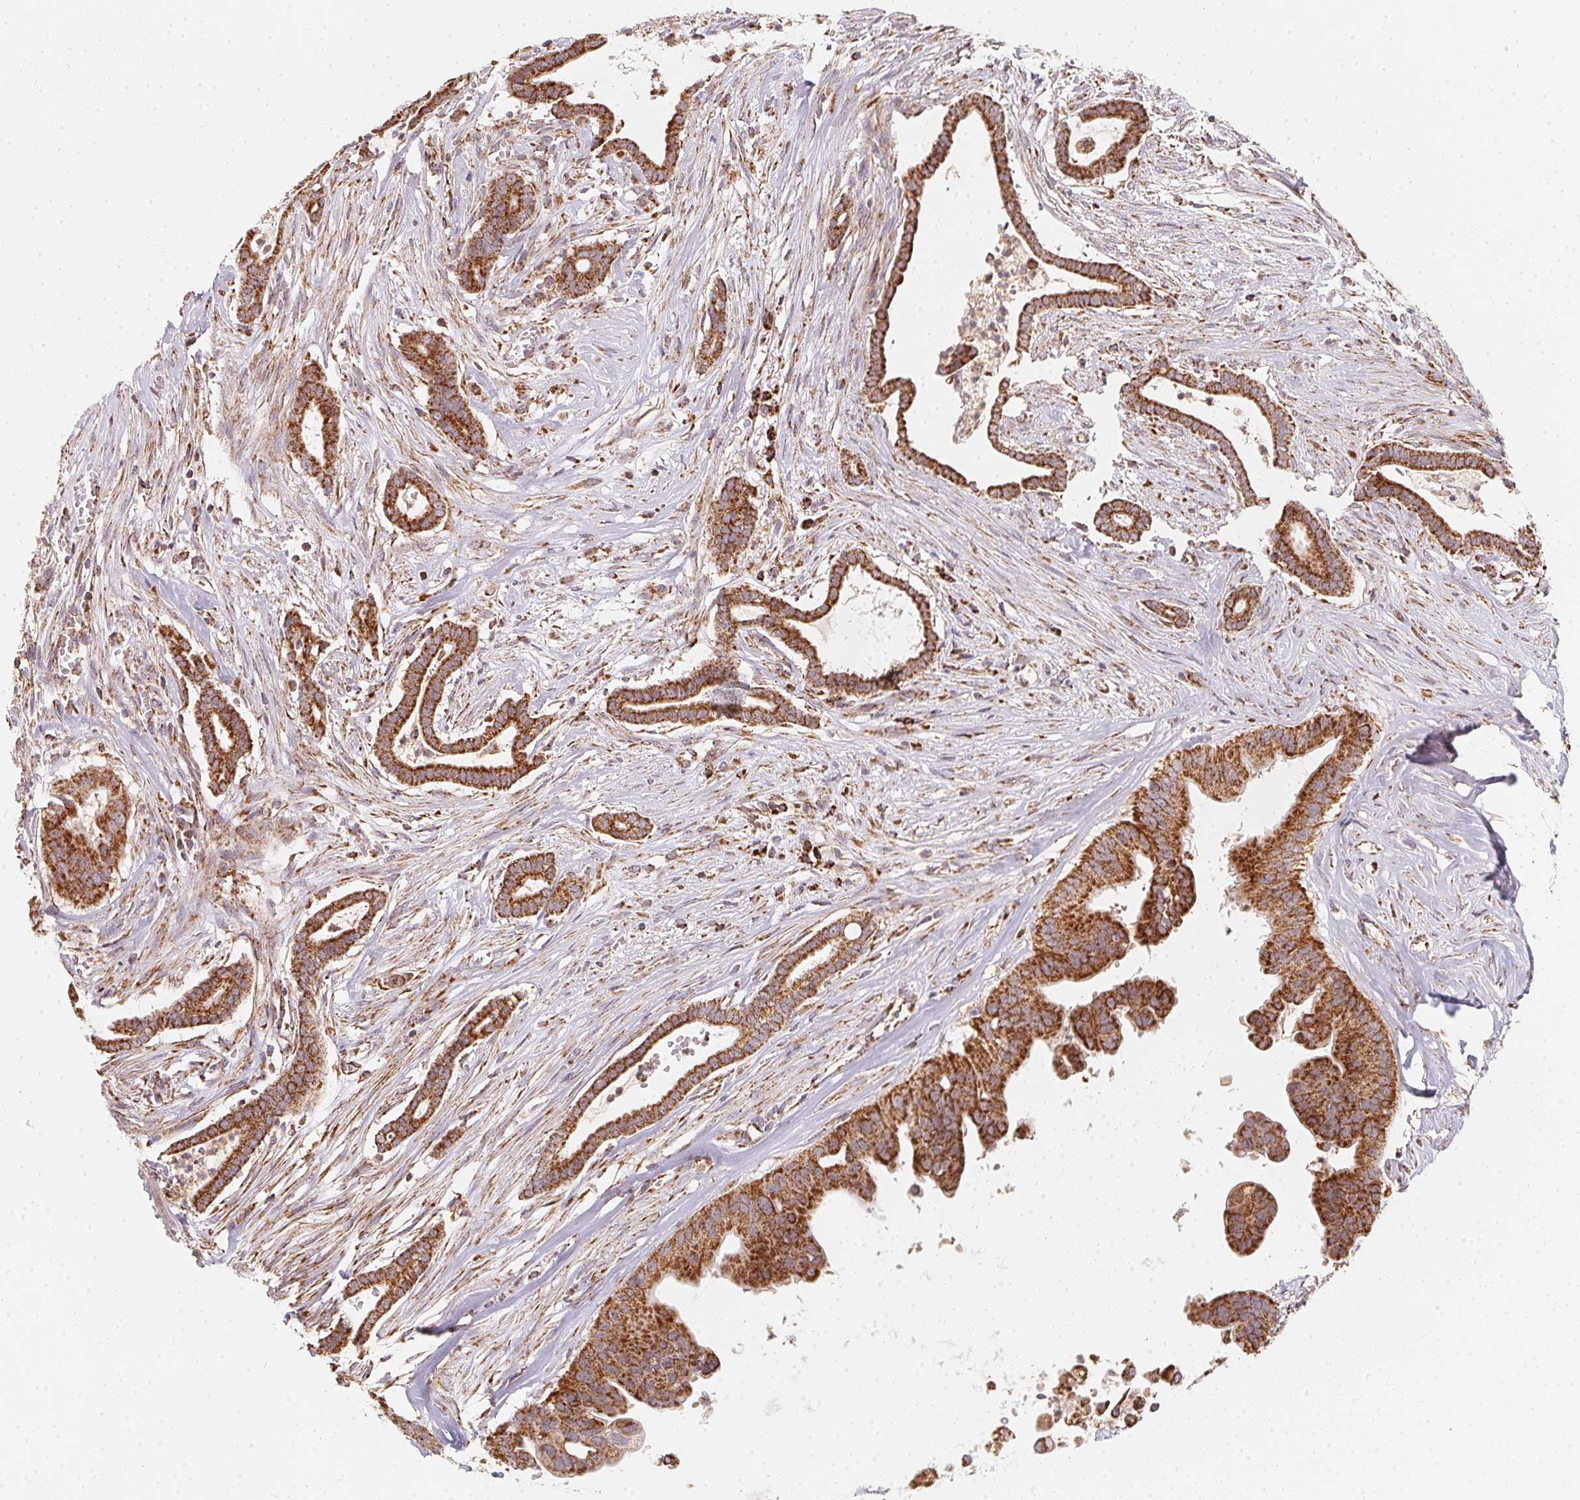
{"staining": {"intensity": "strong", "quantity": ">75%", "location": "cytoplasmic/membranous"}, "tissue": "pancreatic cancer", "cell_type": "Tumor cells", "image_type": "cancer", "snomed": [{"axis": "morphology", "description": "Adenocarcinoma, NOS"}, {"axis": "topography", "description": "Pancreas"}], "caption": "Protein expression analysis of pancreatic cancer (adenocarcinoma) displays strong cytoplasmic/membranous expression in approximately >75% of tumor cells.", "gene": "NDUFS6", "patient": {"sex": "male", "age": 61}}